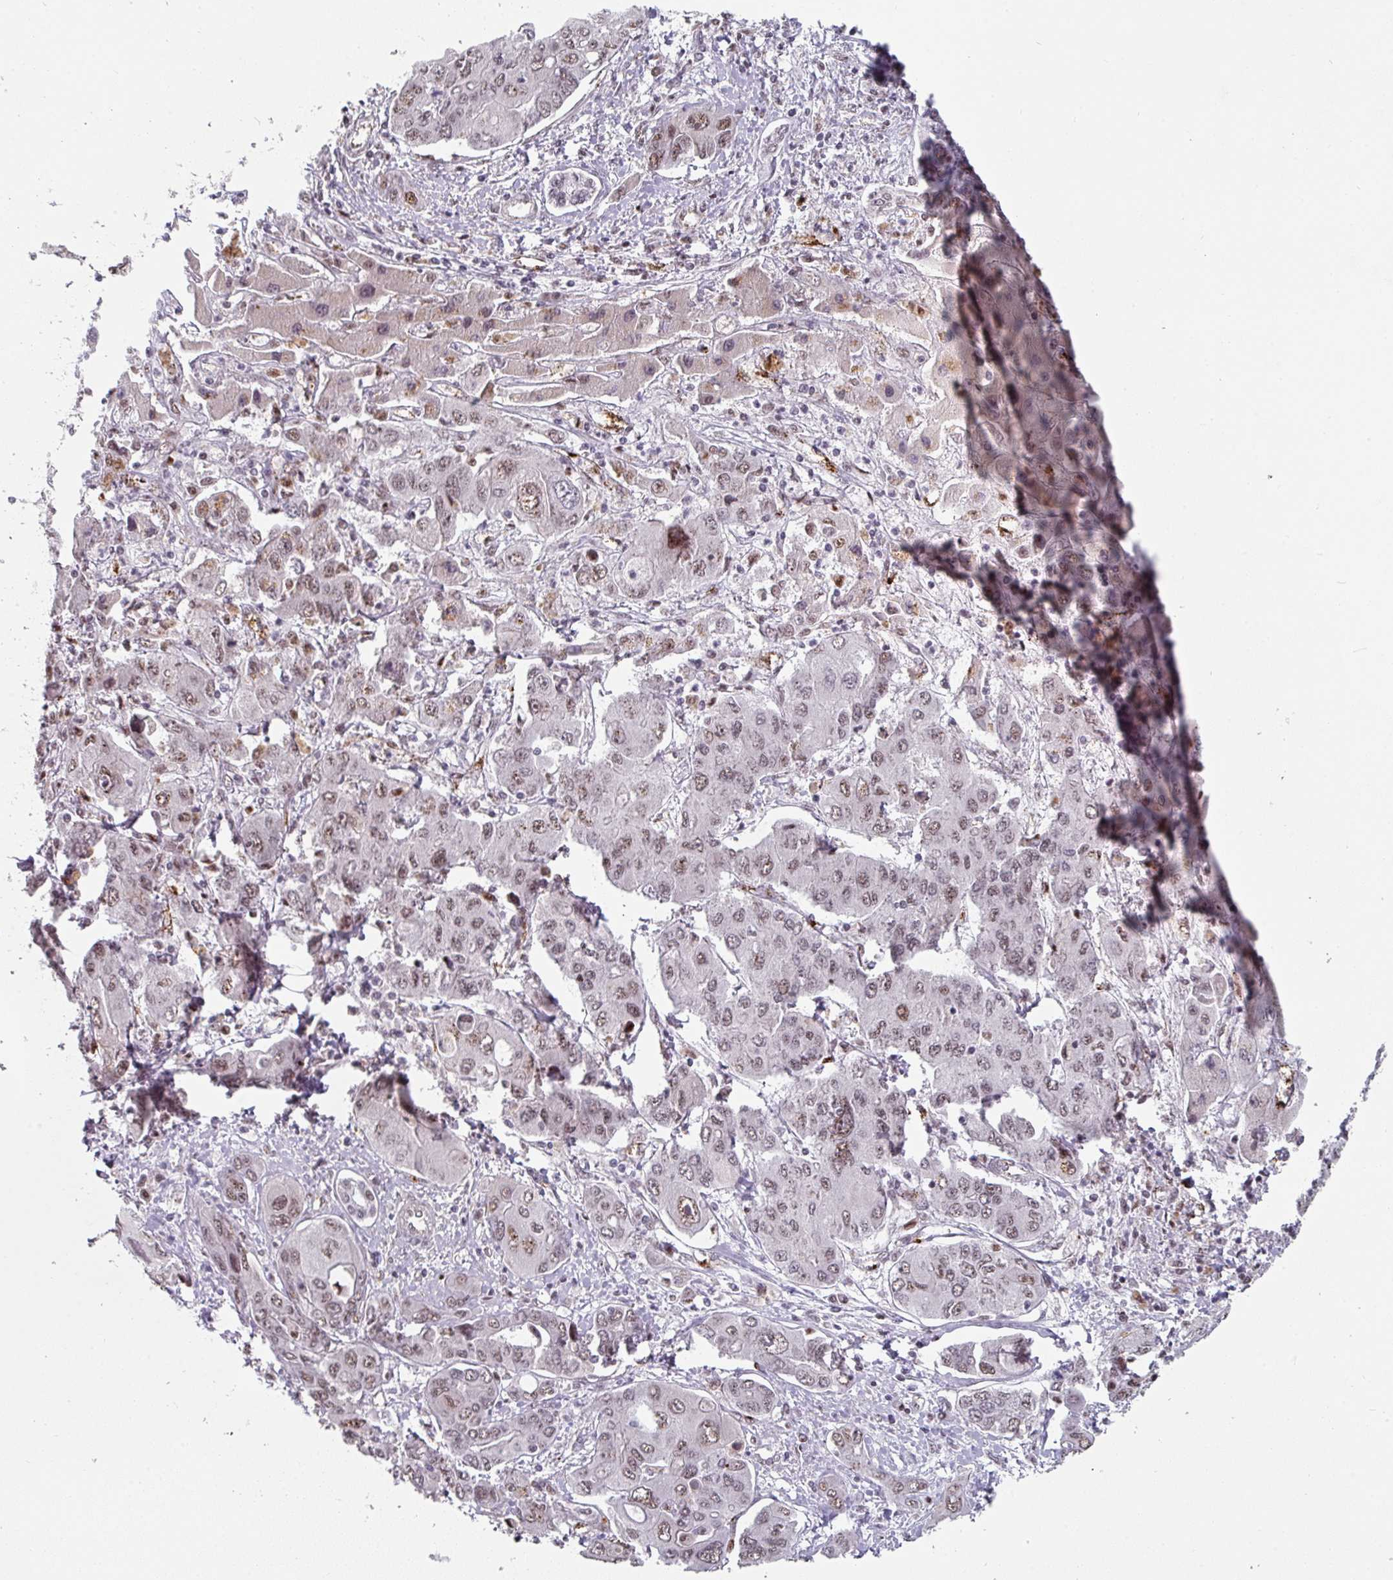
{"staining": {"intensity": "moderate", "quantity": "25%-75%", "location": "nuclear"}, "tissue": "liver cancer", "cell_type": "Tumor cells", "image_type": "cancer", "snomed": [{"axis": "morphology", "description": "Cholangiocarcinoma"}, {"axis": "topography", "description": "Liver"}], "caption": "Immunohistochemistry (DAB (3,3'-diaminobenzidine)) staining of liver cancer (cholangiocarcinoma) shows moderate nuclear protein staining in approximately 25%-75% of tumor cells.", "gene": "SIDT2", "patient": {"sex": "male", "age": 67}}